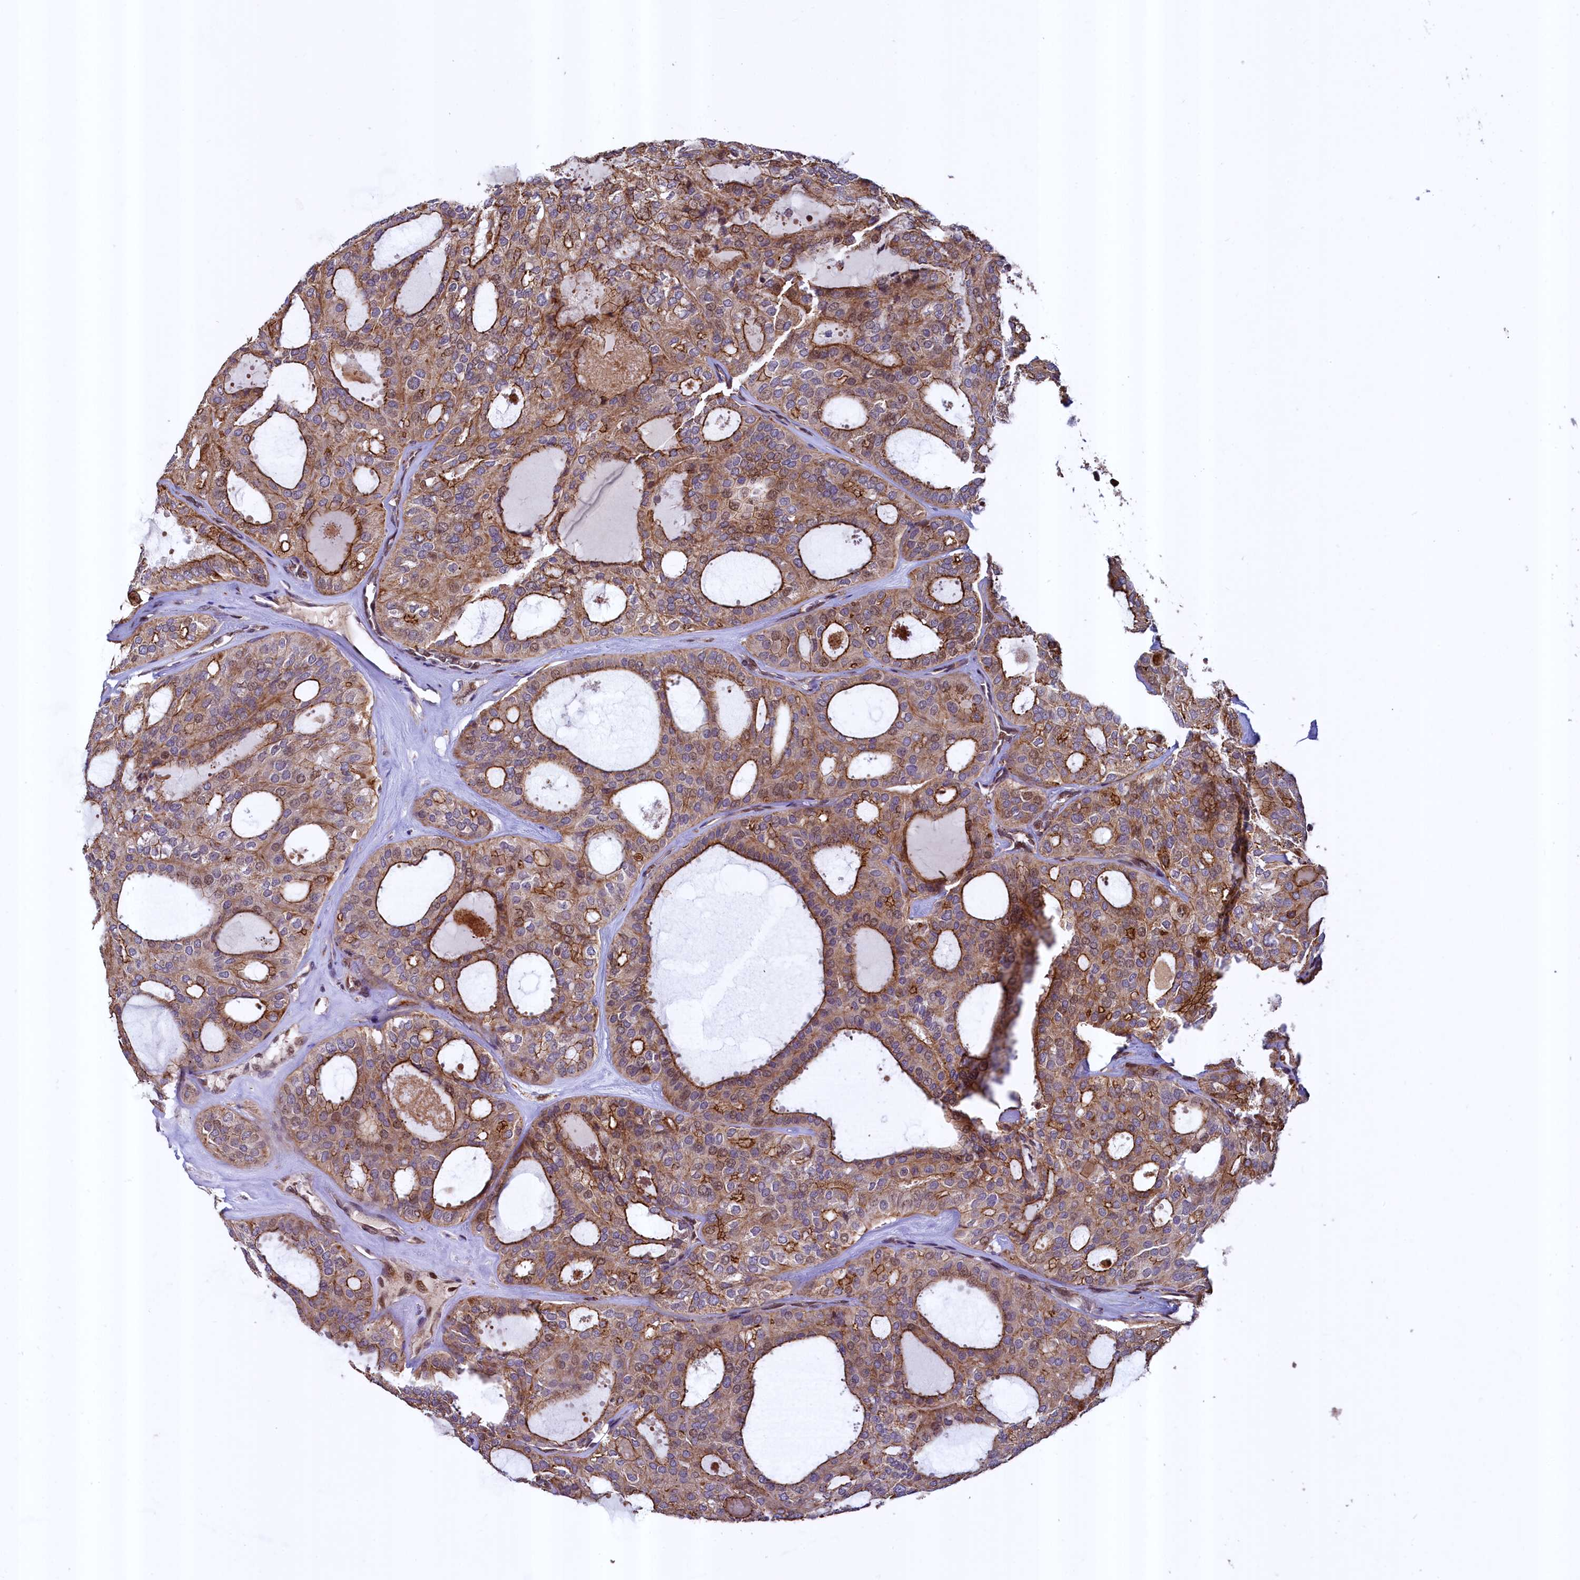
{"staining": {"intensity": "moderate", "quantity": ">75%", "location": "cytoplasmic/membranous"}, "tissue": "thyroid cancer", "cell_type": "Tumor cells", "image_type": "cancer", "snomed": [{"axis": "morphology", "description": "Follicular adenoma carcinoma, NOS"}, {"axis": "topography", "description": "Thyroid gland"}], "caption": "Immunohistochemical staining of human follicular adenoma carcinoma (thyroid) reveals medium levels of moderate cytoplasmic/membranous protein expression in approximately >75% of tumor cells.", "gene": "ZNF577", "patient": {"sex": "male", "age": 75}}